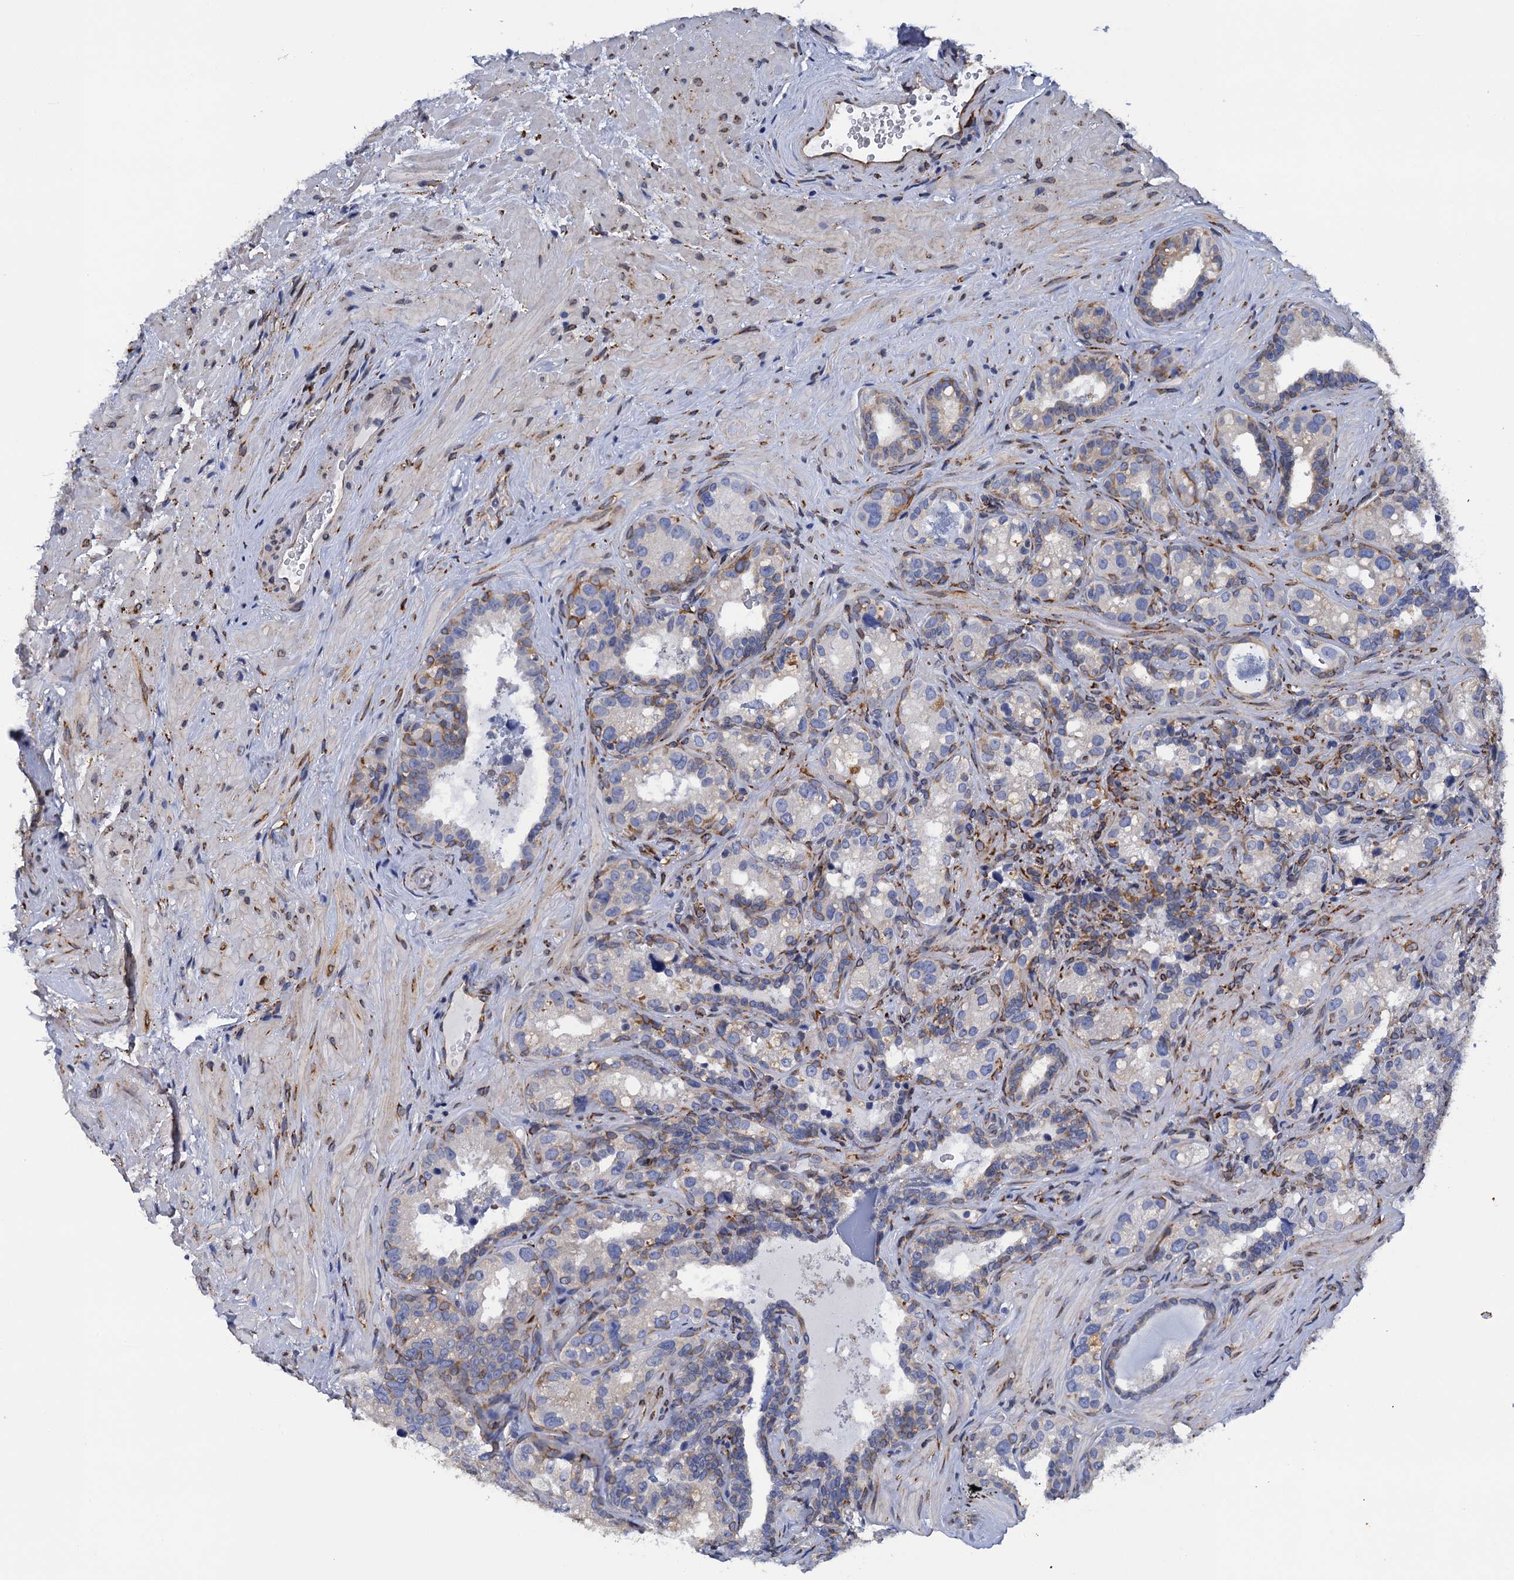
{"staining": {"intensity": "moderate", "quantity": "<25%", "location": "cytoplasmic/membranous"}, "tissue": "seminal vesicle", "cell_type": "Glandular cells", "image_type": "normal", "snomed": [{"axis": "morphology", "description": "Normal tissue, NOS"}, {"axis": "topography", "description": "Seminal veicle"}, {"axis": "topography", "description": "Peripheral nerve tissue"}], "caption": "Approximately <25% of glandular cells in benign human seminal vesicle display moderate cytoplasmic/membranous protein positivity as visualized by brown immunohistochemical staining.", "gene": "POGLUT3", "patient": {"sex": "male", "age": 67}}